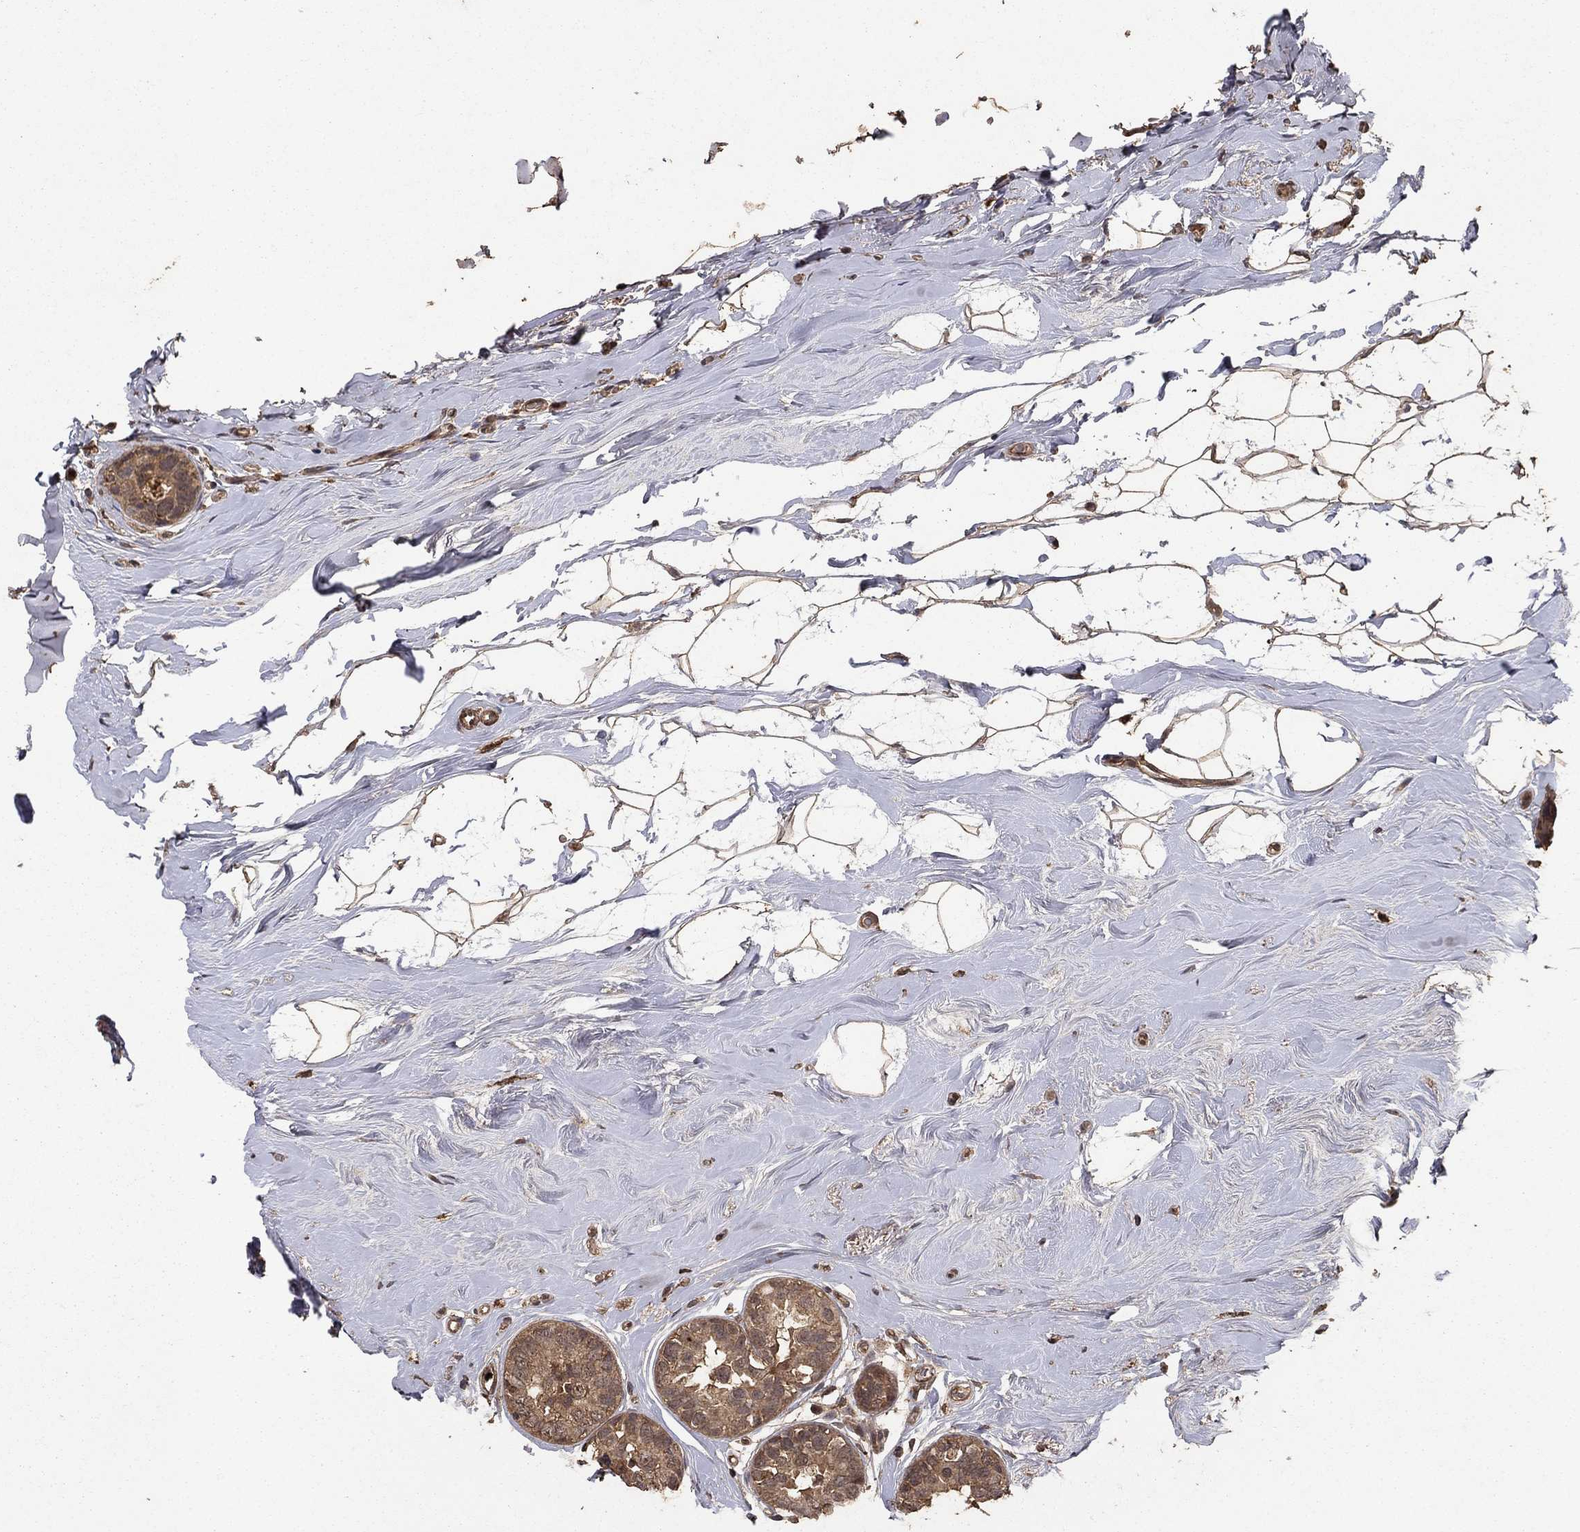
{"staining": {"intensity": "moderate", "quantity": ">75%", "location": "cytoplasmic/membranous"}, "tissue": "breast cancer", "cell_type": "Tumor cells", "image_type": "cancer", "snomed": [{"axis": "morphology", "description": "Duct carcinoma"}, {"axis": "topography", "description": "Breast"}], "caption": "Breast cancer (infiltrating ductal carcinoma) was stained to show a protein in brown. There is medium levels of moderate cytoplasmic/membranous positivity in about >75% of tumor cells. Using DAB (3,3'-diaminobenzidine) (brown) and hematoxylin (blue) stains, captured at high magnification using brightfield microscopy.", "gene": "PRDM1", "patient": {"sex": "female", "age": 55}}